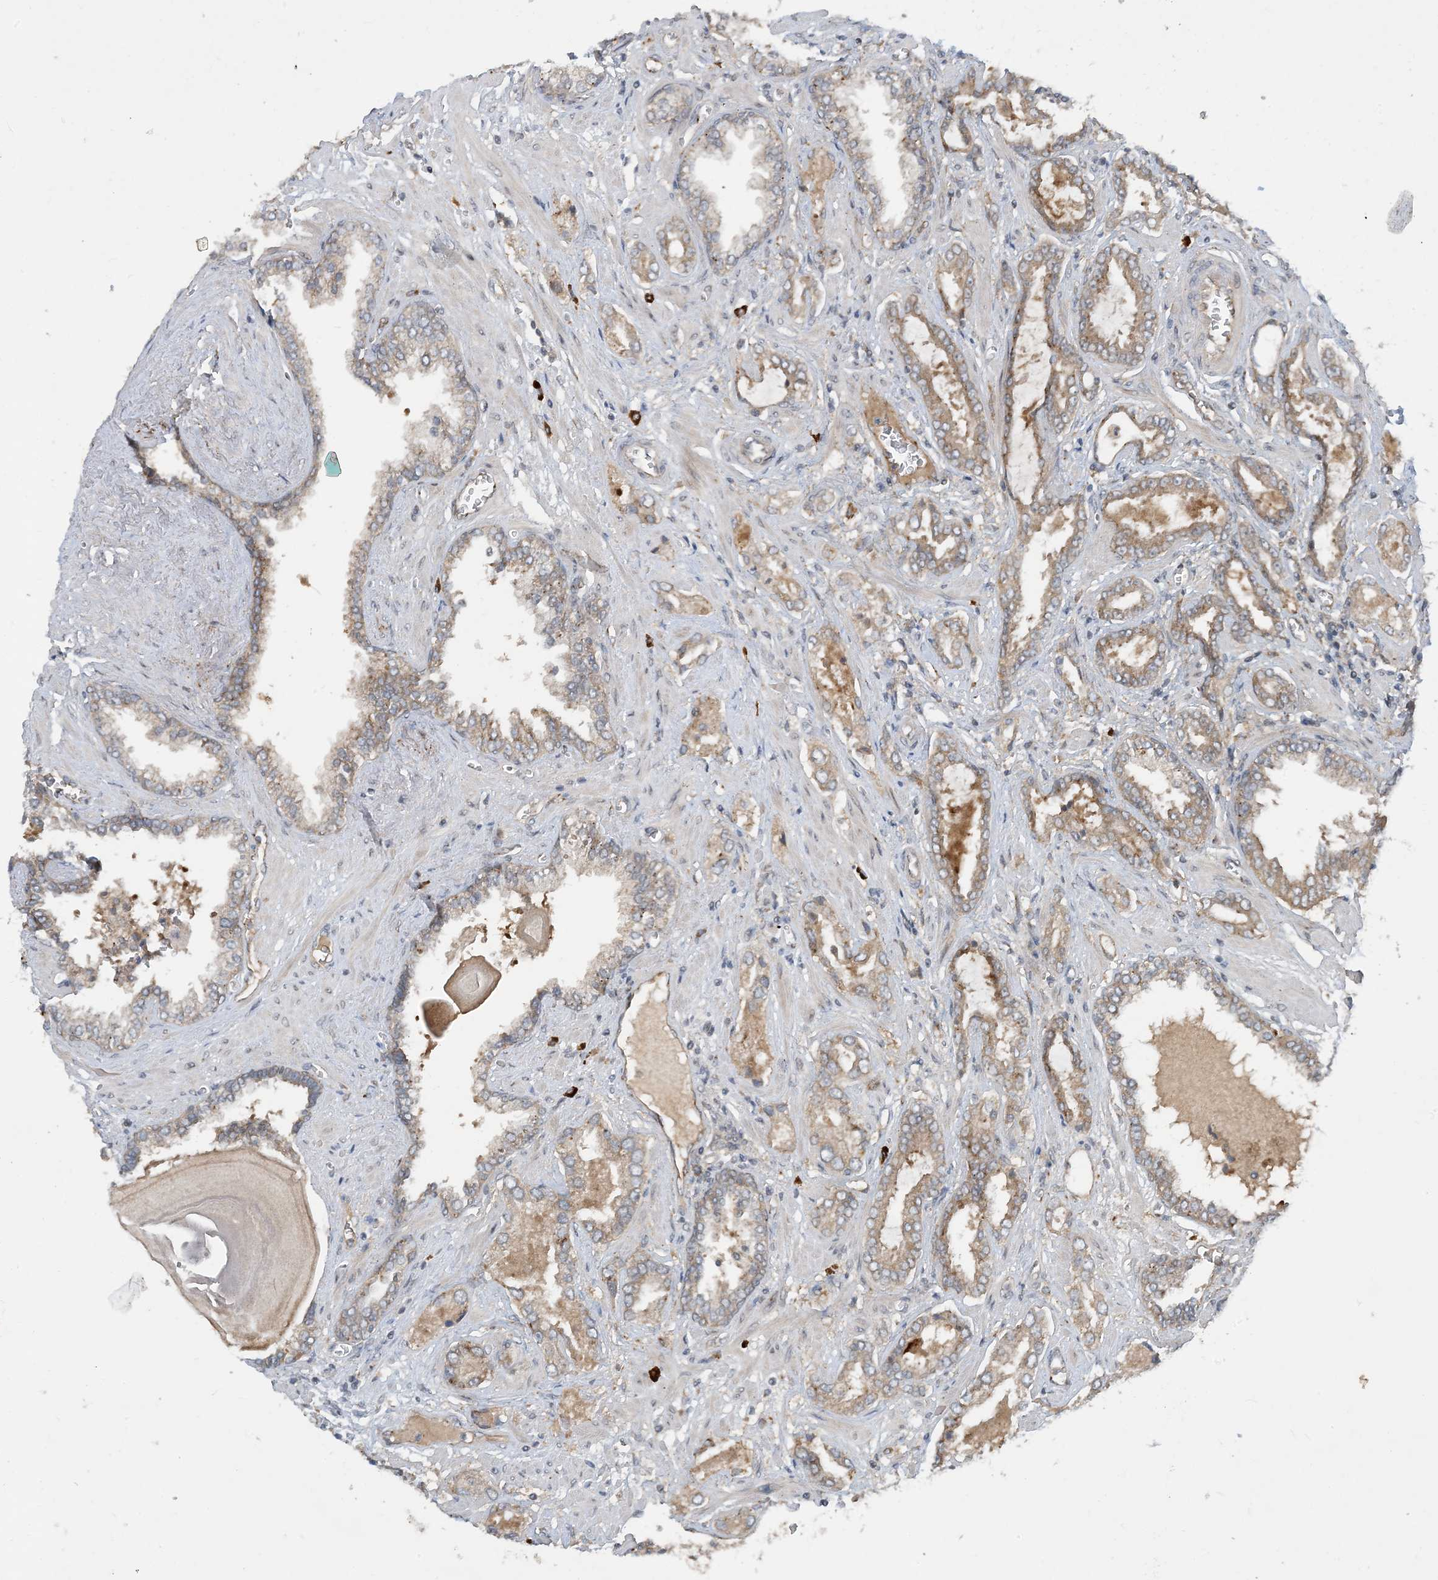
{"staining": {"intensity": "weak", "quantity": ">75%", "location": "cytoplasmic/membranous"}, "tissue": "prostate cancer", "cell_type": "Tumor cells", "image_type": "cancer", "snomed": [{"axis": "morphology", "description": "Adenocarcinoma, High grade"}, {"axis": "topography", "description": "Prostate and seminal vesicle, NOS"}], "caption": "Immunohistochemical staining of prostate cancer (high-grade adenocarcinoma) reveals low levels of weak cytoplasmic/membranous protein expression in about >75% of tumor cells. The staining was performed using DAB to visualize the protein expression in brown, while the nuclei were stained in blue with hematoxylin (Magnification: 20x).", "gene": "TINAG", "patient": {"sex": "male", "age": 67}}